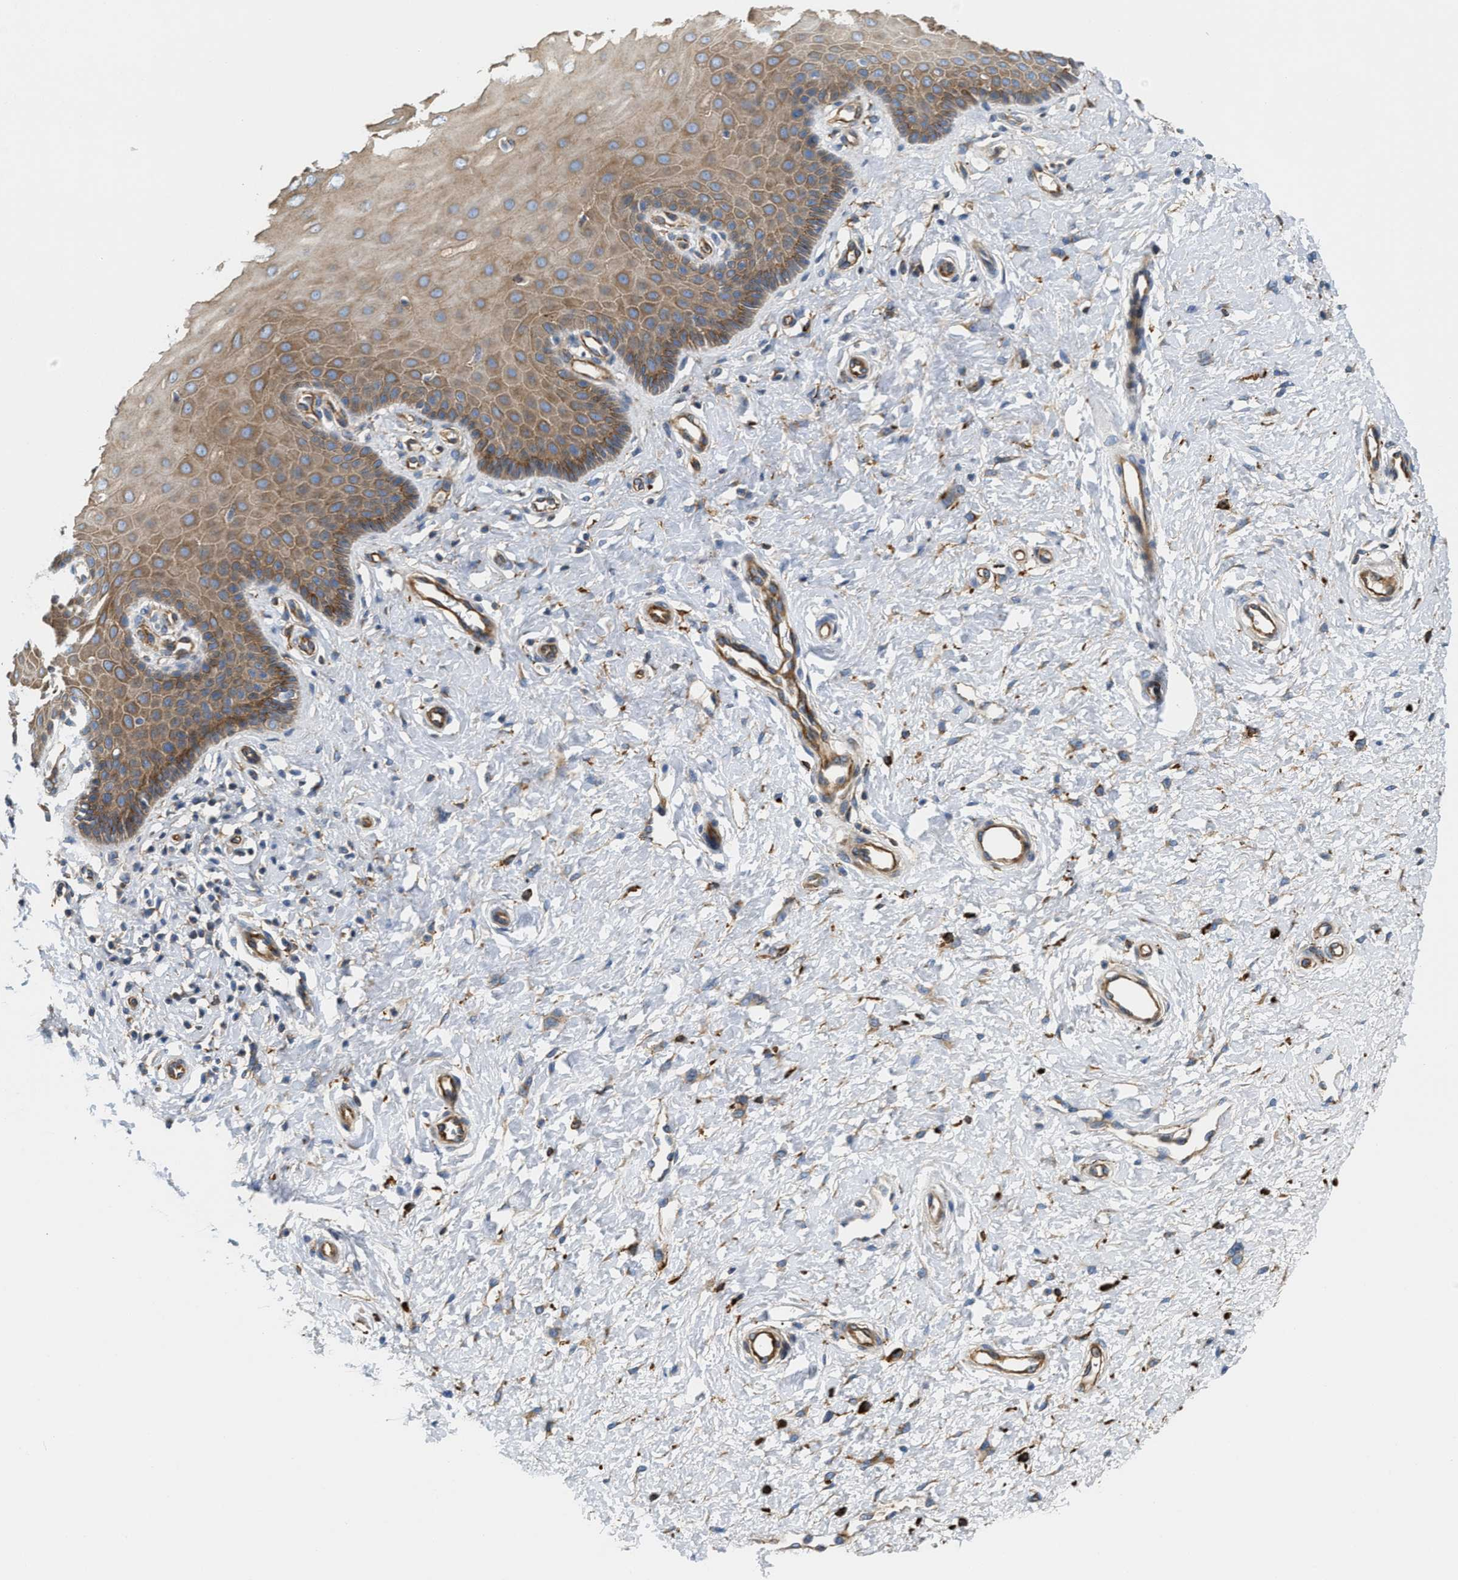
{"staining": {"intensity": "moderate", "quantity": ">75%", "location": "cytoplasmic/membranous"}, "tissue": "cervix", "cell_type": "Squamous epithelial cells", "image_type": "normal", "snomed": [{"axis": "morphology", "description": "Normal tissue, NOS"}, {"axis": "topography", "description": "Cervix"}], "caption": "Immunohistochemistry of unremarkable cervix reveals medium levels of moderate cytoplasmic/membranous staining in about >75% of squamous epithelial cells. Using DAB (3,3'-diaminobenzidine) (brown) and hematoxylin (blue) stains, captured at high magnification using brightfield microscopy.", "gene": "NSUN7", "patient": {"sex": "female", "age": 55}}